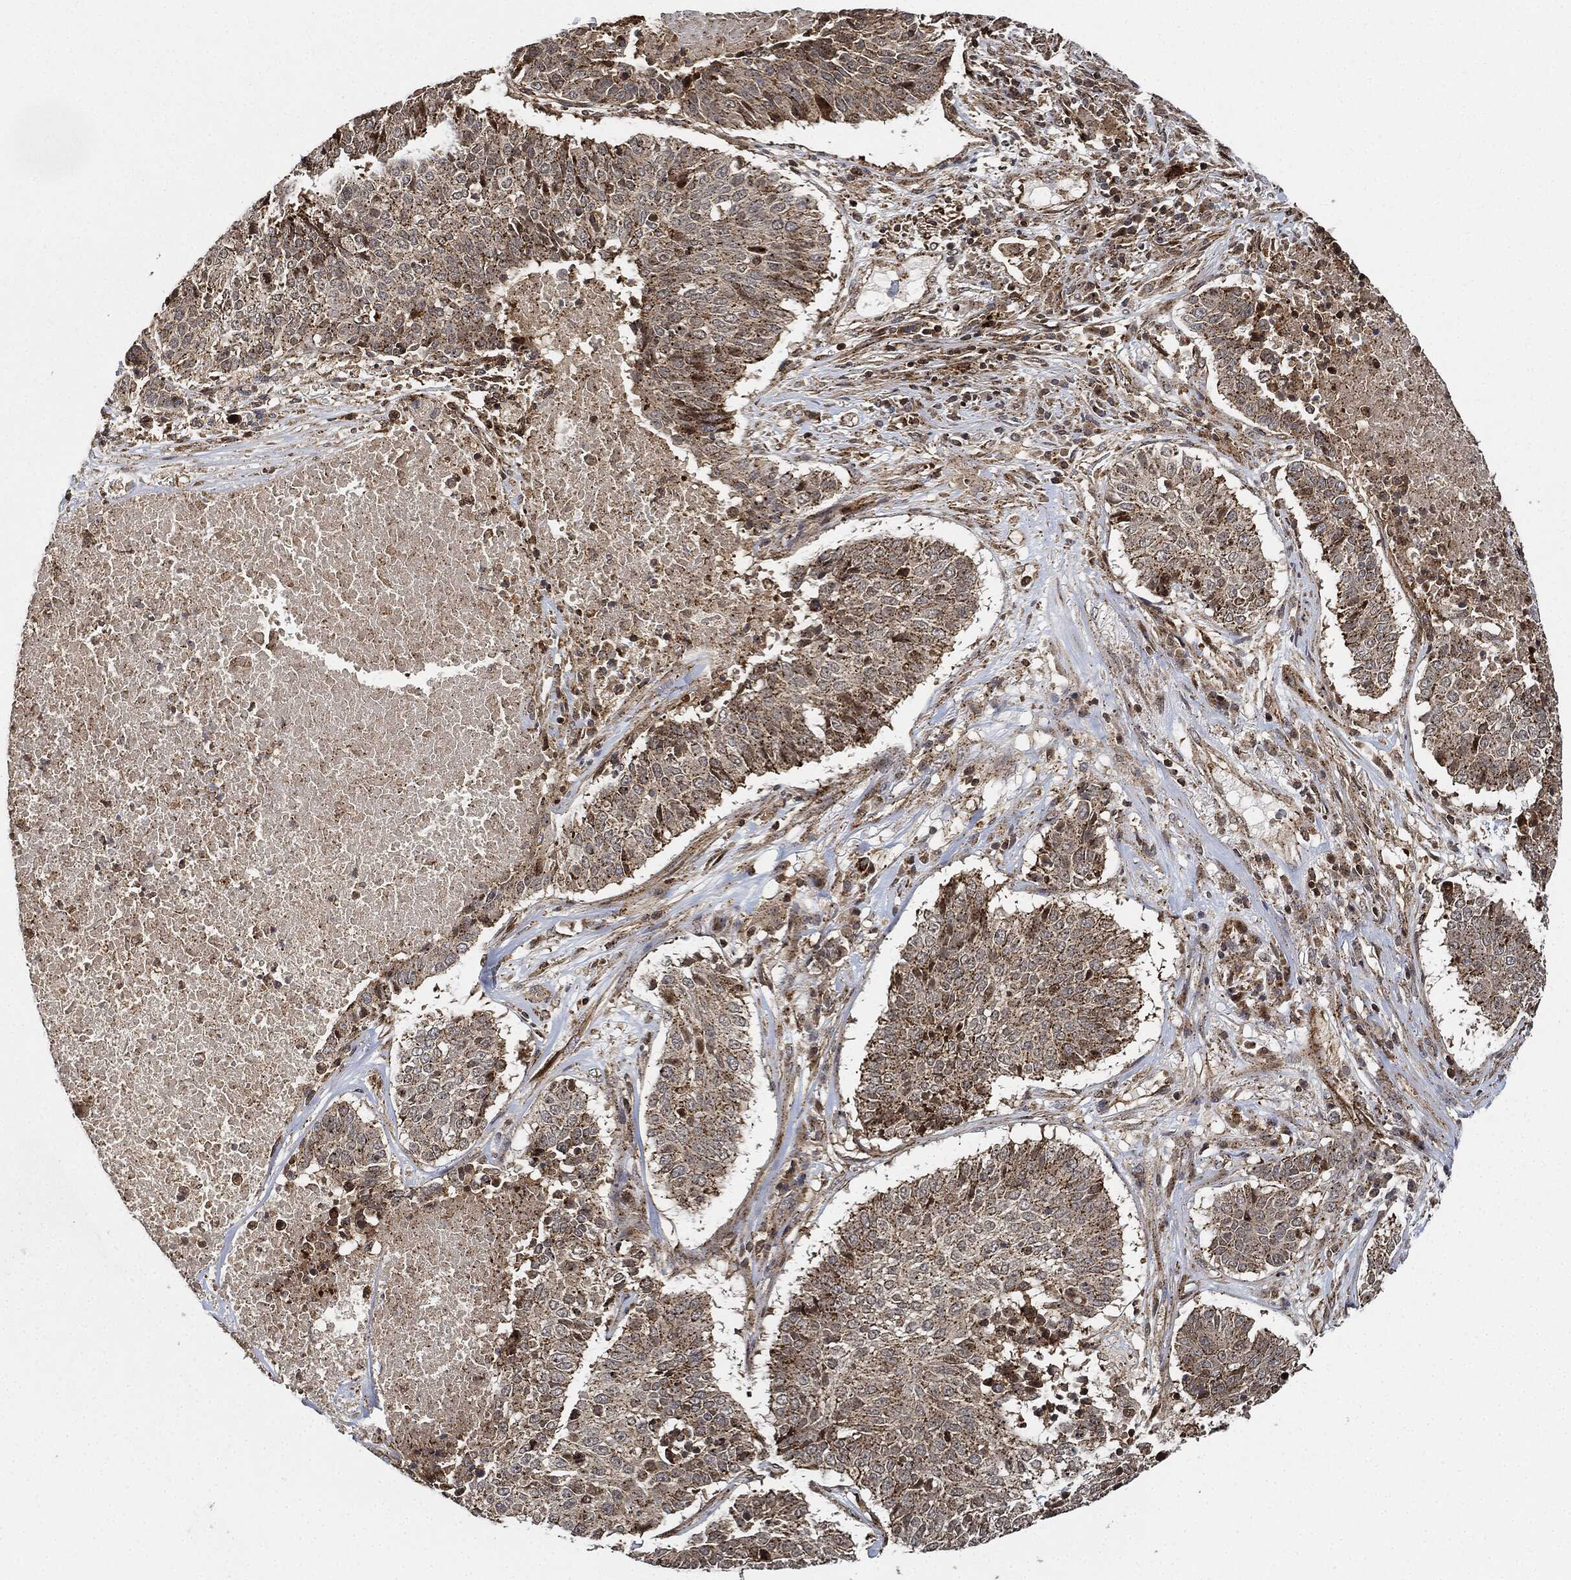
{"staining": {"intensity": "moderate", "quantity": "25%-75%", "location": "cytoplasmic/membranous"}, "tissue": "lung cancer", "cell_type": "Tumor cells", "image_type": "cancer", "snomed": [{"axis": "morphology", "description": "Squamous cell carcinoma, NOS"}, {"axis": "topography", "description": "Lung"}], "caption": "Immunohistochemical staining of human lung cancer exhibits medium levels of moderate cytoplasmic/membranous protein staining in about 25%-75% of tumor cells.", "gene": "MAP3K3", "patient": {"sex": "male", "age": 64}}